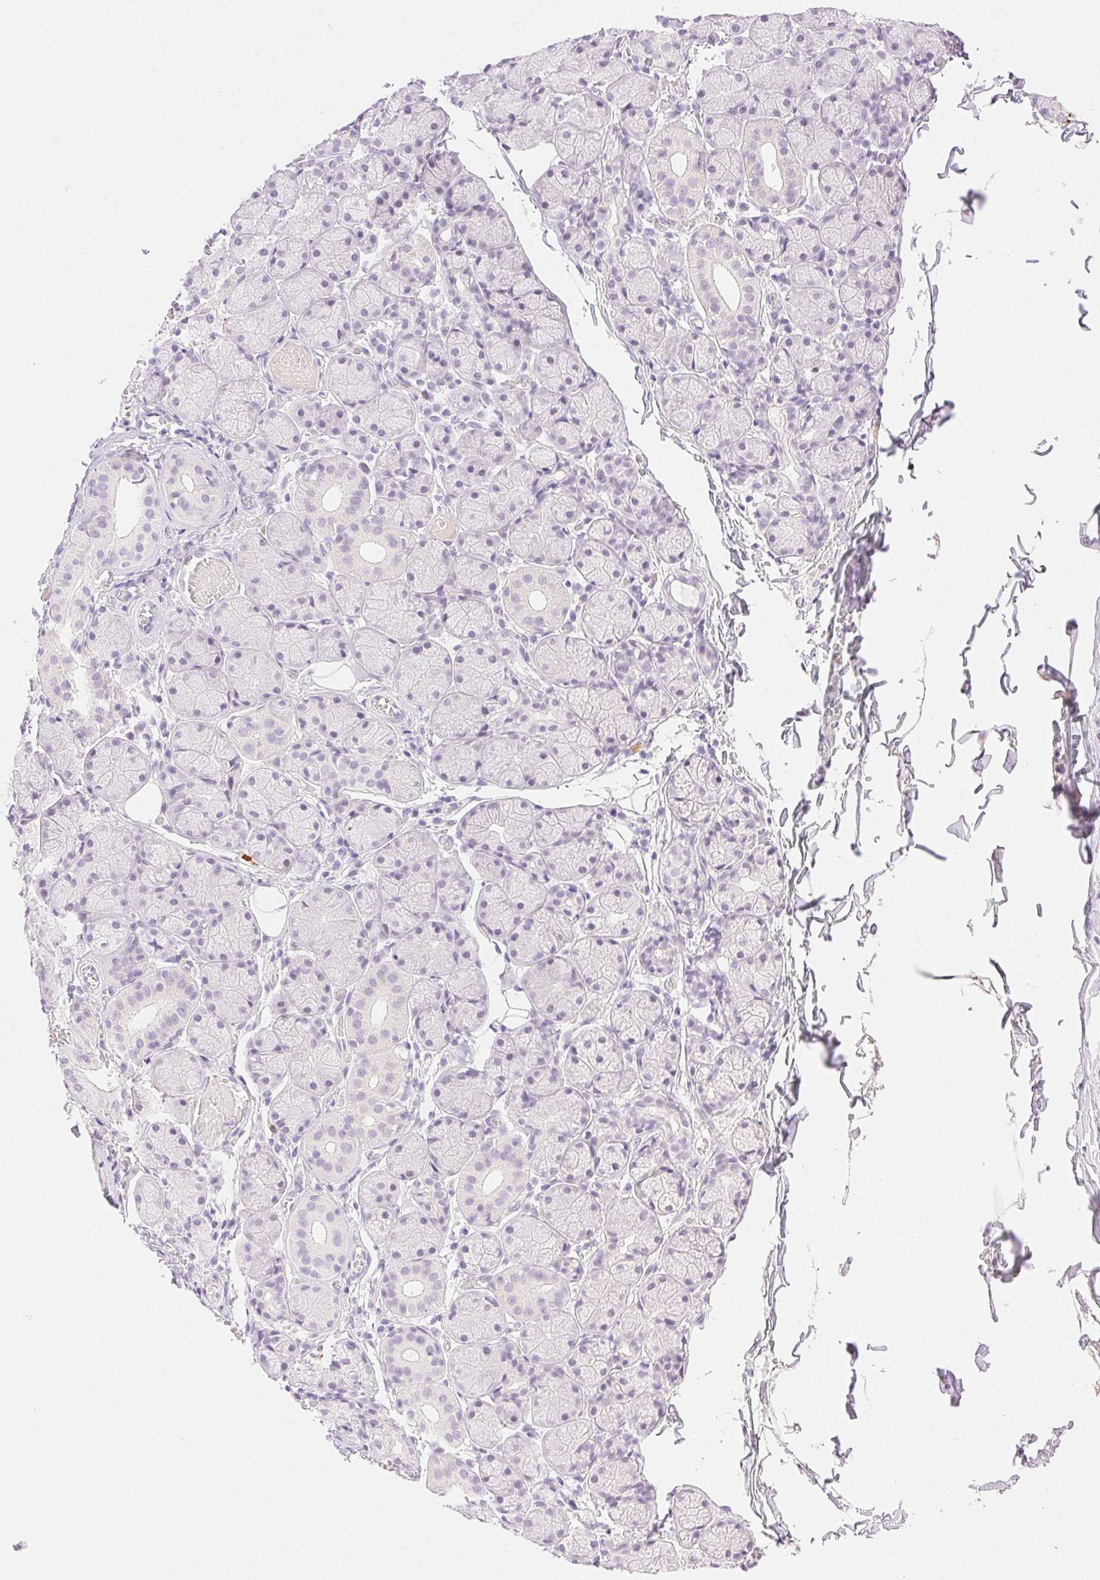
{"staining": {"intensity": "negative", "quantity": "none", "location": "none"}, "tissue": "salivary gland", "cell_type": "Glandular cells", "image_type": "normal", "snomed": [{"axis": "morphology", "description": "Normal tissue, NOS"}, {"axis": "topography", "description": "Salivary gland"}, {"axis": "topography", "description": "Peripheral nerve tissue"}], "caption": "IHC of unremarkable salivary gland exhibits no positivity in glandular cells.", "gene": "SPACA4", "patient": {"sex": "female", "age": 24}}